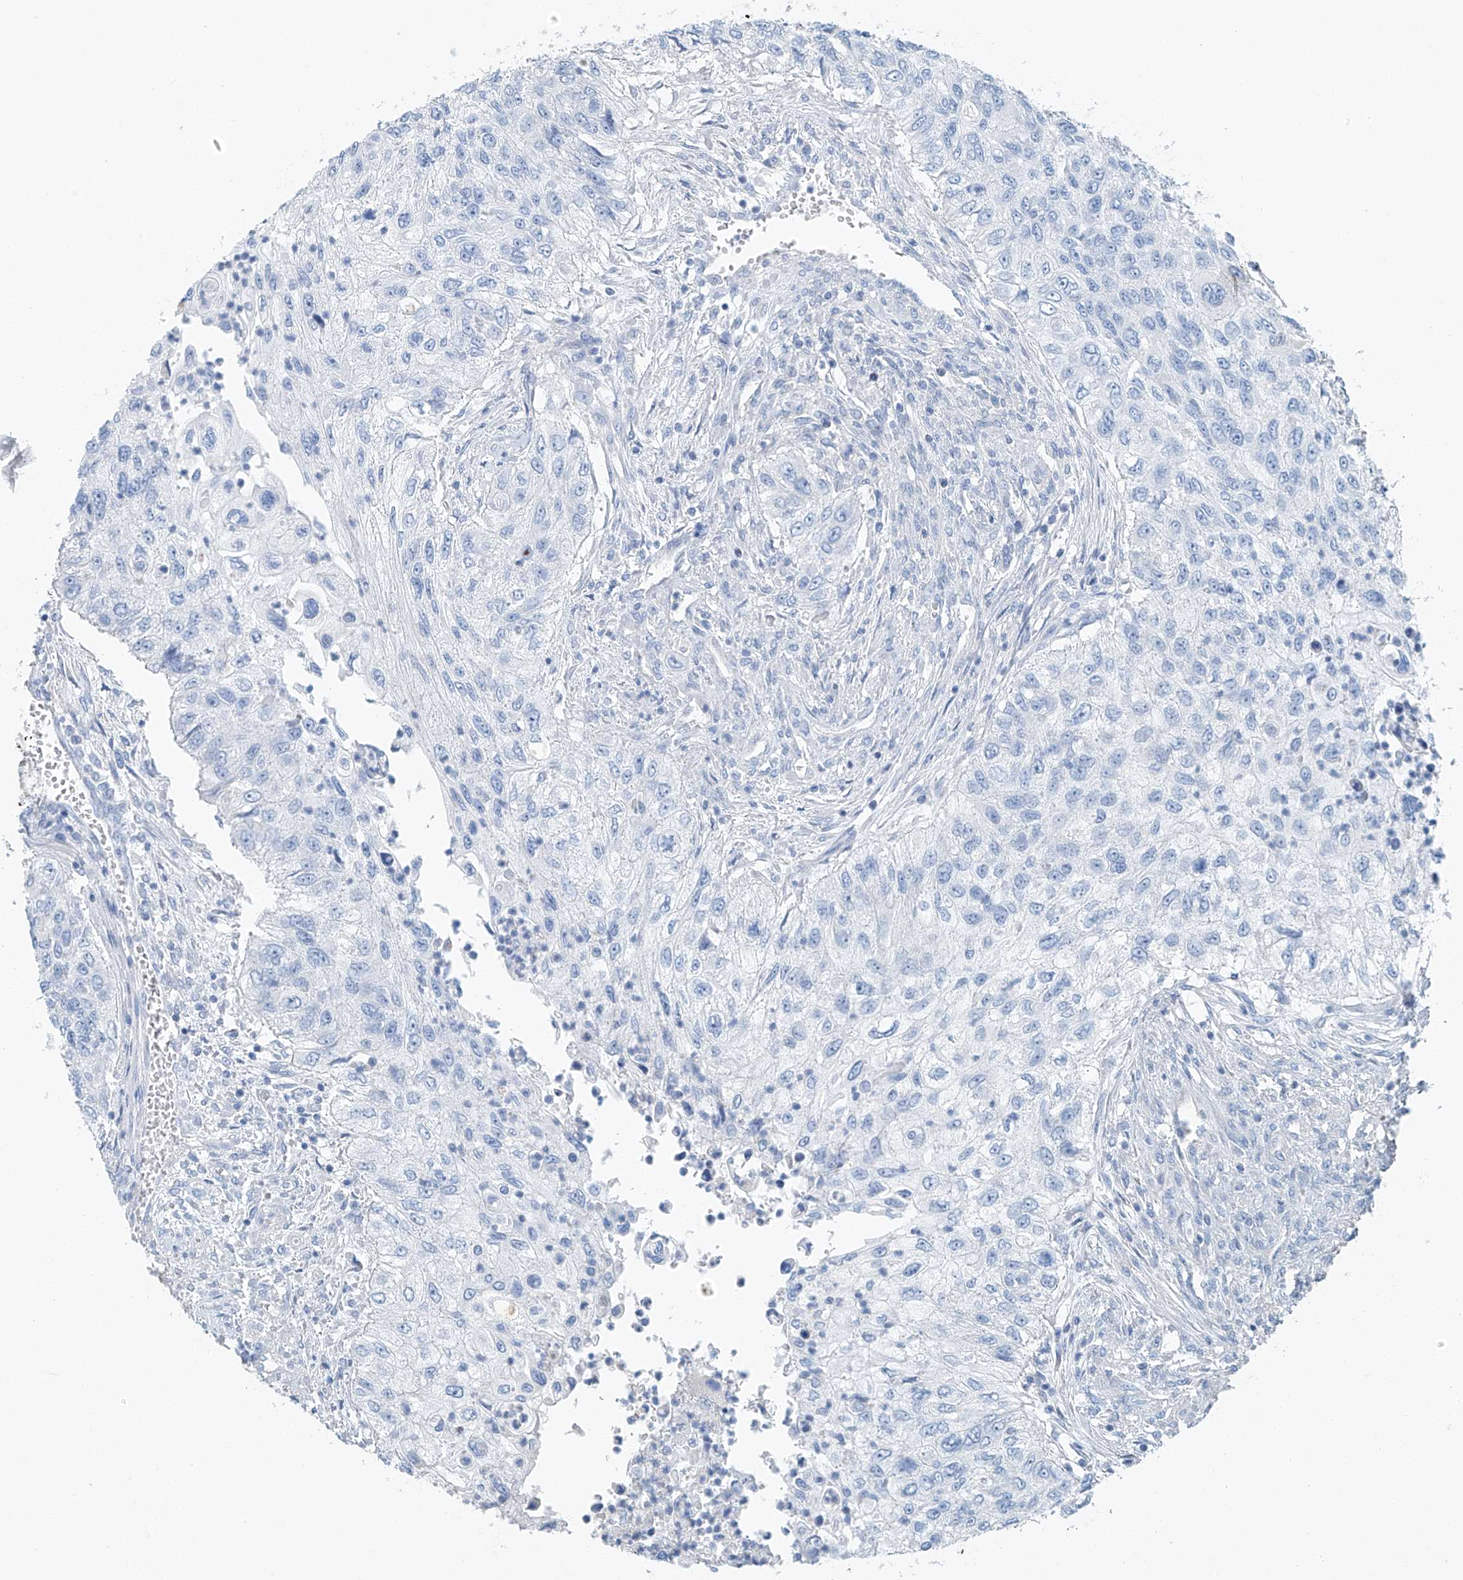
{"staining": {"intensity": "negative", "quantity": "none", "location": "none"}, "tissue": "urothelial cancer", "cell_type": "Tumor cells", "image_type": "cancer", "snomed": [{"axis": "morphology", "description": "Urothelial carcinoma, High grade"}, {"axis": "topography", "description": "Urinary bladder"}], "caption": "Immunohistochemistry (IHC) photomicrograph of urothelial cancer stained for a protein (brown), which demonstrates no expression in tumor cells.", "gene": "C1orf87", "patient": {"sex": "female", "age": 60}}